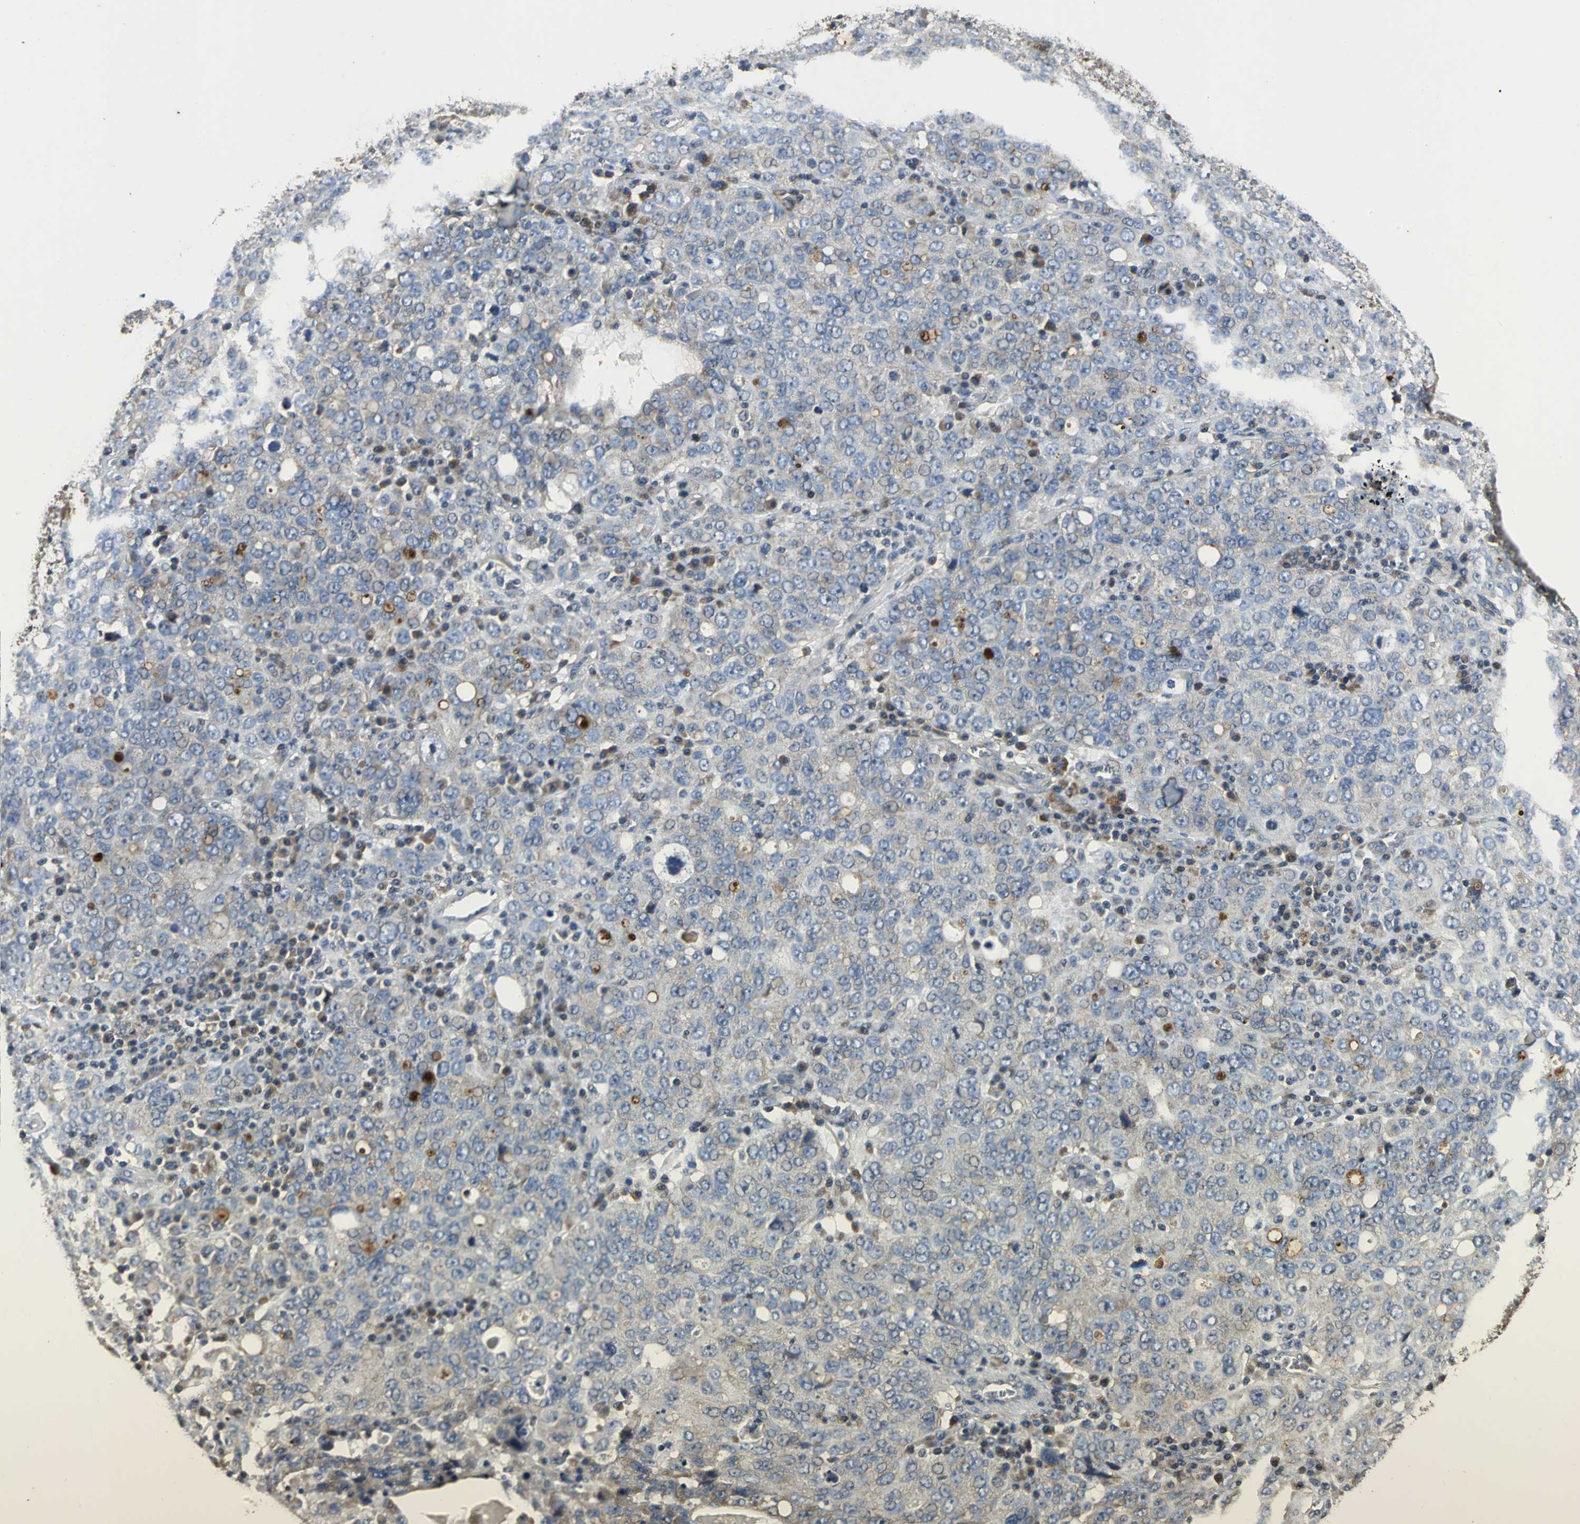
{"staining": {"intensity": "weak", "quantity": ">75%", "location": "cytoplasmic/membranous"}, "tissue": "ovarian cancer", "cell_type": "Tumor cells", "image_type": "cancer", "snomed": [{"axis": "morphology", "description": "Carcinoma, endometroid"}, {"axis": "topography", "description": "Ovary"}], "caption": "A photomicrograph showing weak cytoplasmic/membranous expression in about >75% of tumor cells in endometroid carcinoma (ovarian), as visualized by brown immunohistochemical staining.", "gene": "IRF3", "patient": {"sex": "female", "age": 62}}